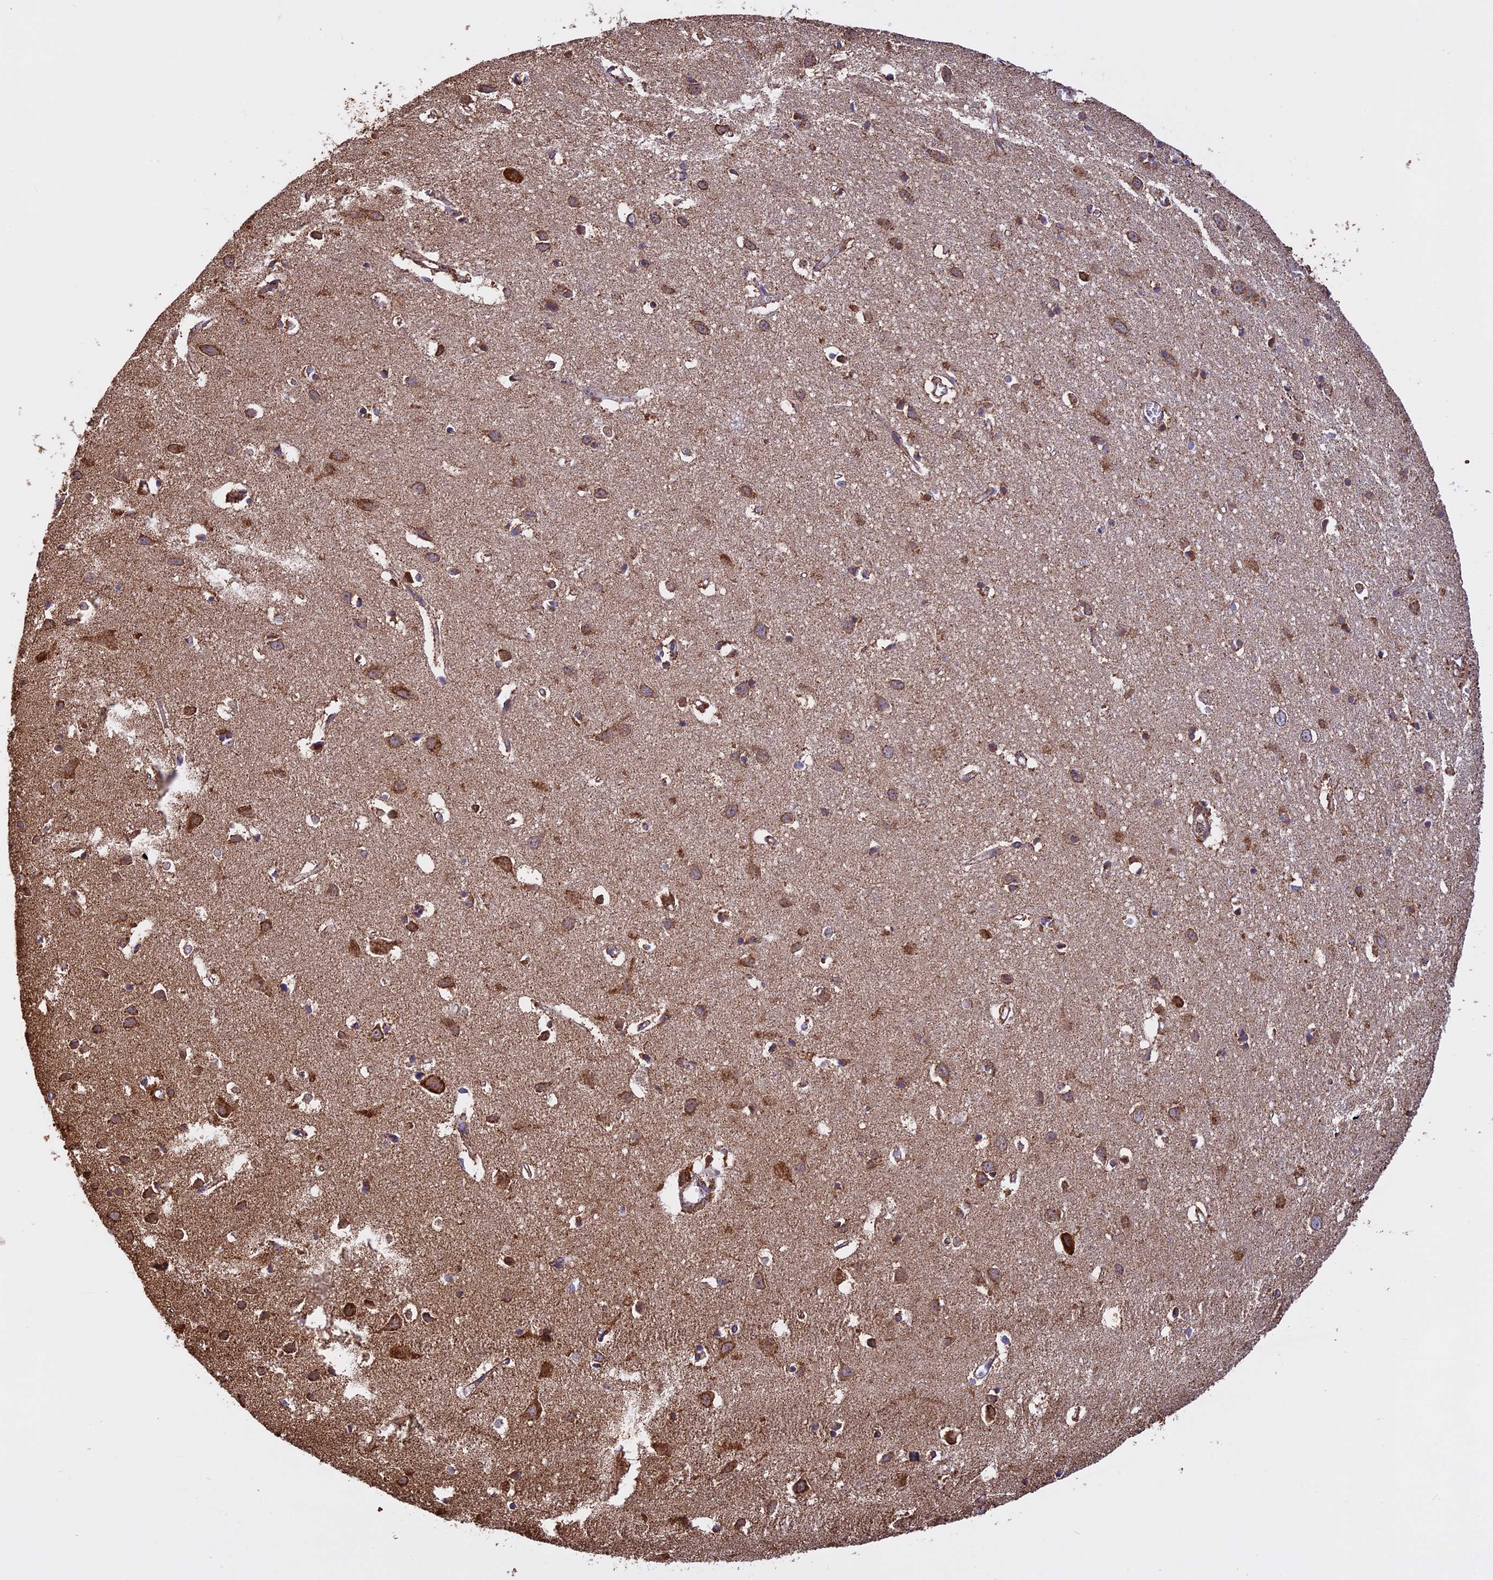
{"staining": {"intensity": "moderate", "quantity": ">75%", "location": "cytoplasmic/membranous"}, "tissue": "cerebral cortex", "cell_type": "Endothelial cells", "image_type": "normal", "snomed": [{"axis": "morphology", "description": "Normal tissue, NOS"}, {"axis": "topography", "description": "Cerebral cortex"}], "caption": "Immunohistochemistry (IHC) of benign human cerebral cortex demonstrates medium levels of moderate cytoplasmic/membranous staining in approximately >75% of endothelial cells. (Brightfield microscopy of DAB IHC at high magnification).", "gene": "KCNG1", "patient": {"sex": "female", "age": 64}}